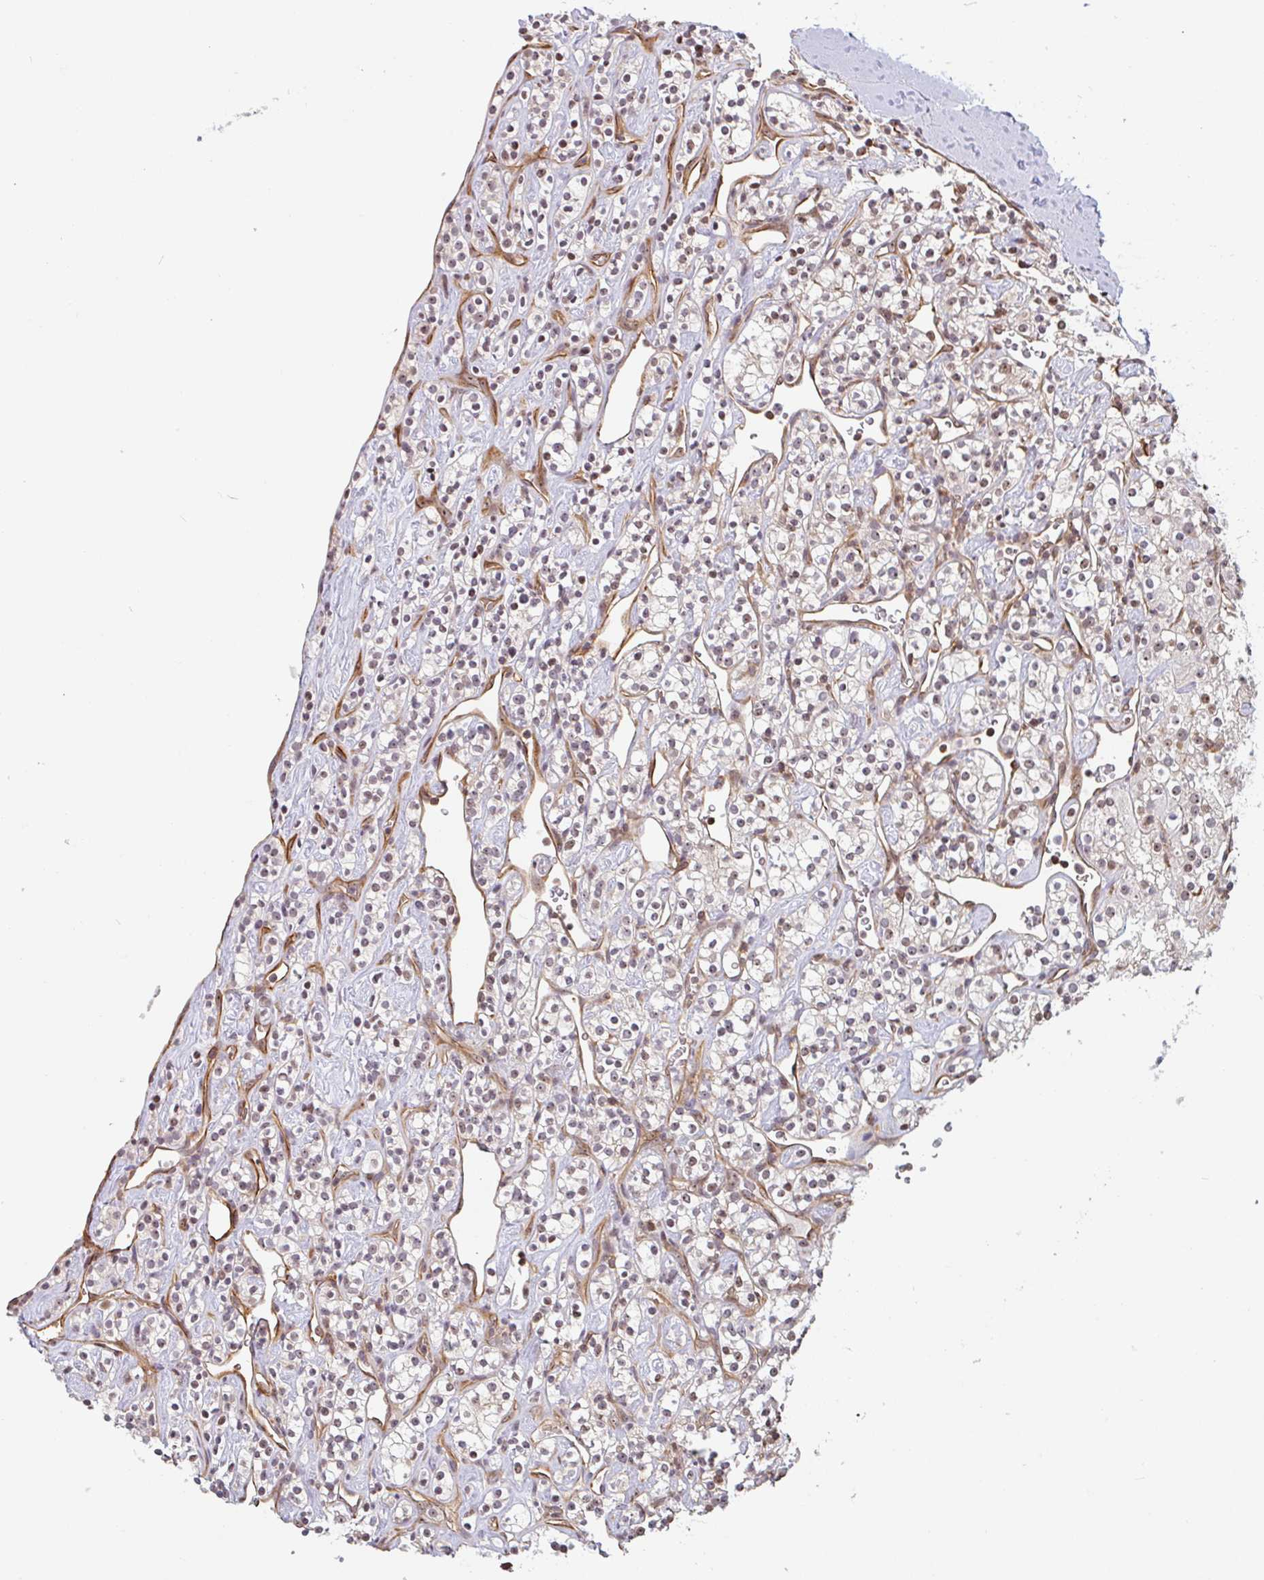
{"staining": {"intensity": "weak", "quantity": "25%-75%", "location": "nuclear"}, "tissue": "renal cancer", "cell_type": "Tumor cells", "image_type": "cancer", "snomed": [{"axis": "morphology", "description": "Adenocarcinoma, NOS"}, {"axis": "topography", "description": "Kidney"}], "caption": "This histopathology image reveals immunohistochemistry (IHC) staining of renal cancer (adenocarcinoma), with low weak nuclear staining in about 25%-75% of tumor cells.", "gene": "ZNF689", "patient": {"sex": "male", "age": 77}}